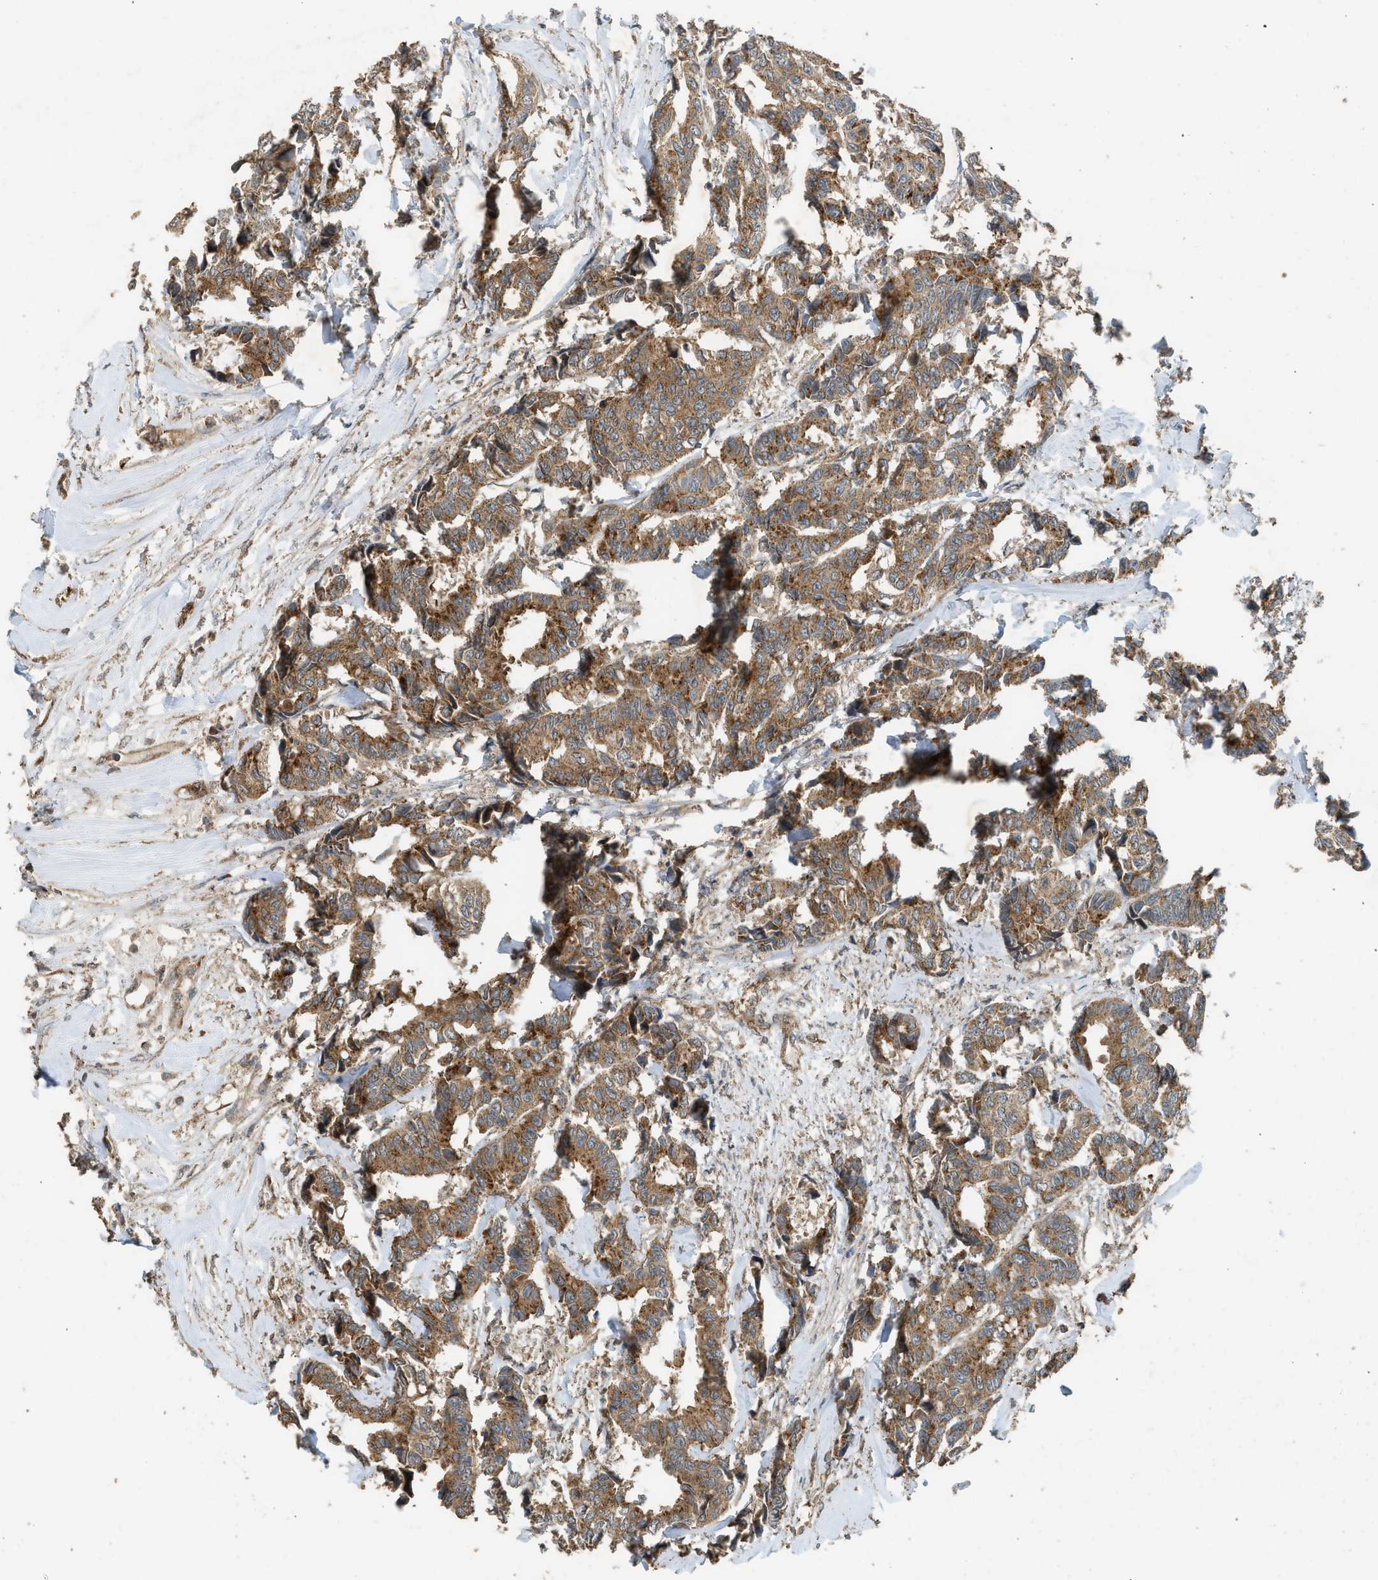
{"staining": {"intensity": "moderate", "quantity": ">75%", "location": "cytoplasmic/membranous"}, "tissue": "breast cancer", "cell_type": "Tumor cells", "image_type": "cancer", "snomed": [{"axis": "morphology", "description": "Duct carcinoma"}, {"axis": "topography", "description": "Breast"}], "caption": "This is a histology image of IHC staining of breast cancer, which shows moderate positivity in the cytoplasmic/membranous of tumor cells.", "gene": "HIP1R", "patient": {"sex": "female", "age": 87}}